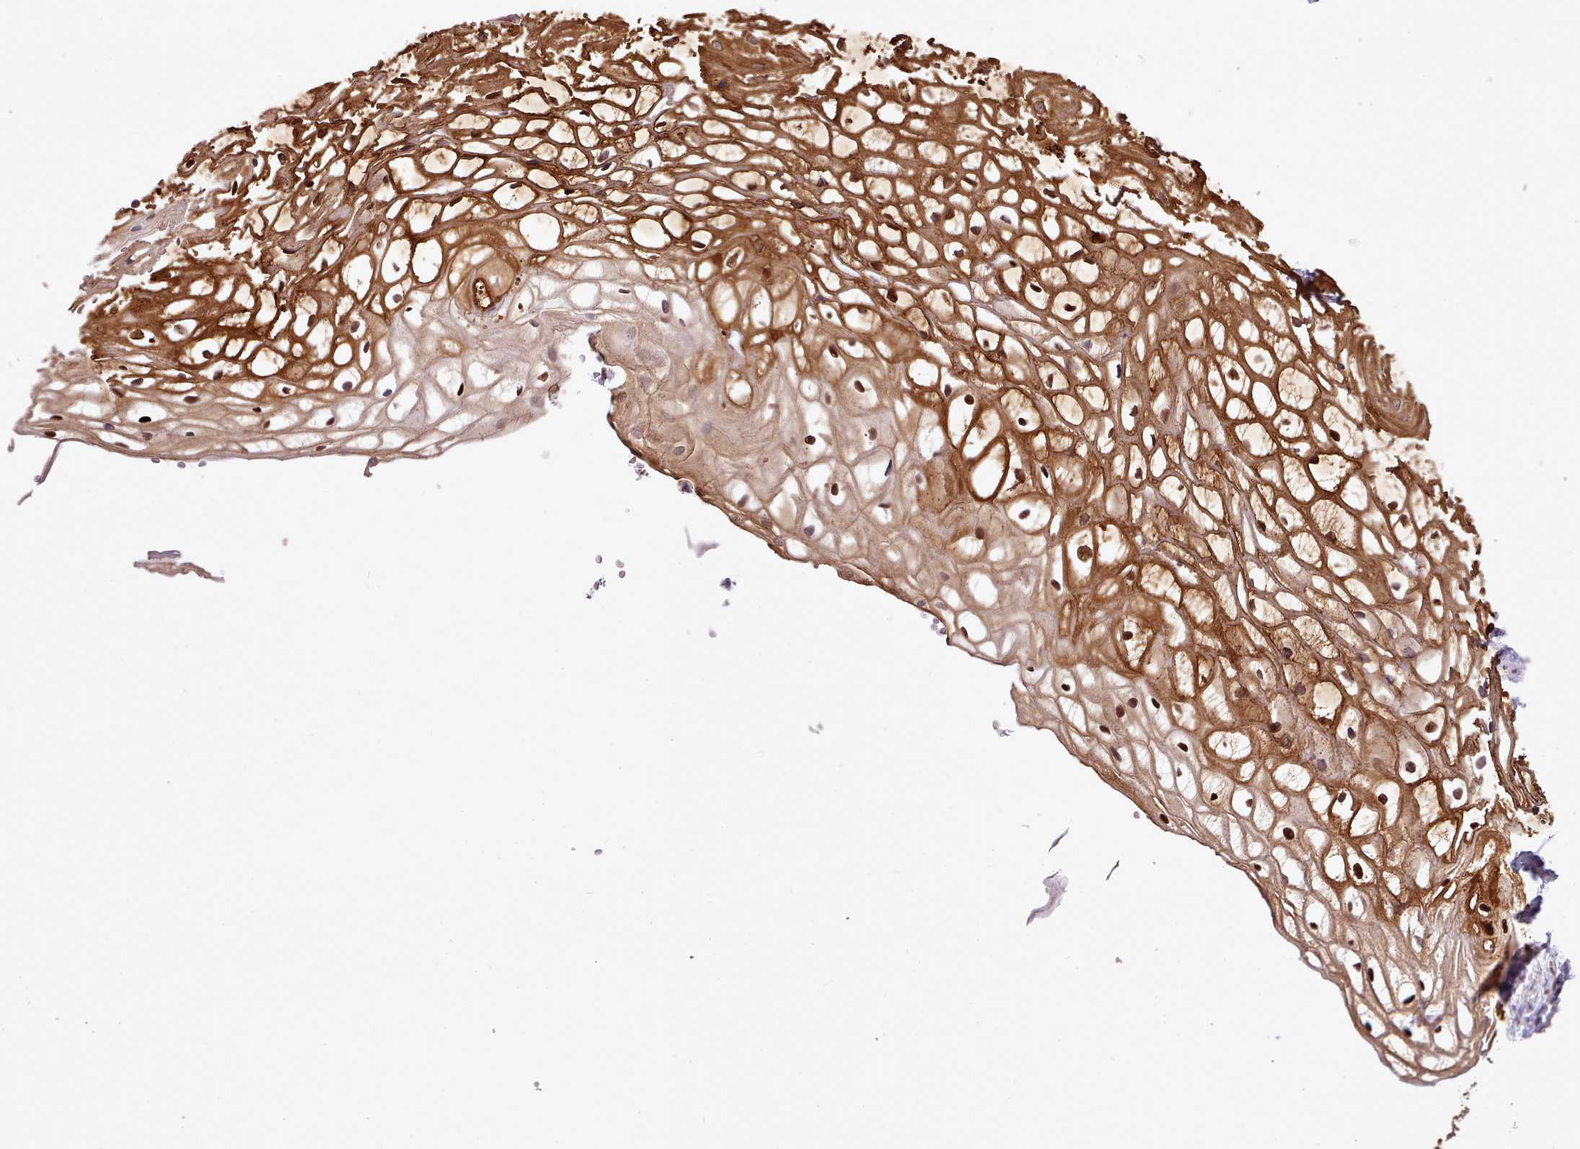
{"staining": {"intensity": "strong", "quantity": ">75%", "location": "cytoplasmic/membranous,nuclear"}, "tissue": "vagina", "cell_type": "Squamous epithelial cells", "image_type": "normal", "snomed": [{"axis": "morphology", "description": "Normal tissue, NOS"}, {"axis": "topography", "description": "Vagina"}], "caption": "An immunohistochemistry micrograph of unremarkable tissue is shown. Protein staining in brown shows strong cytoplasmic/membranous,nuclear positivity in vagina within squamous epithelial cells.", "gene": "HOXB7", "patient": {"sex": "female", "age": 34}}